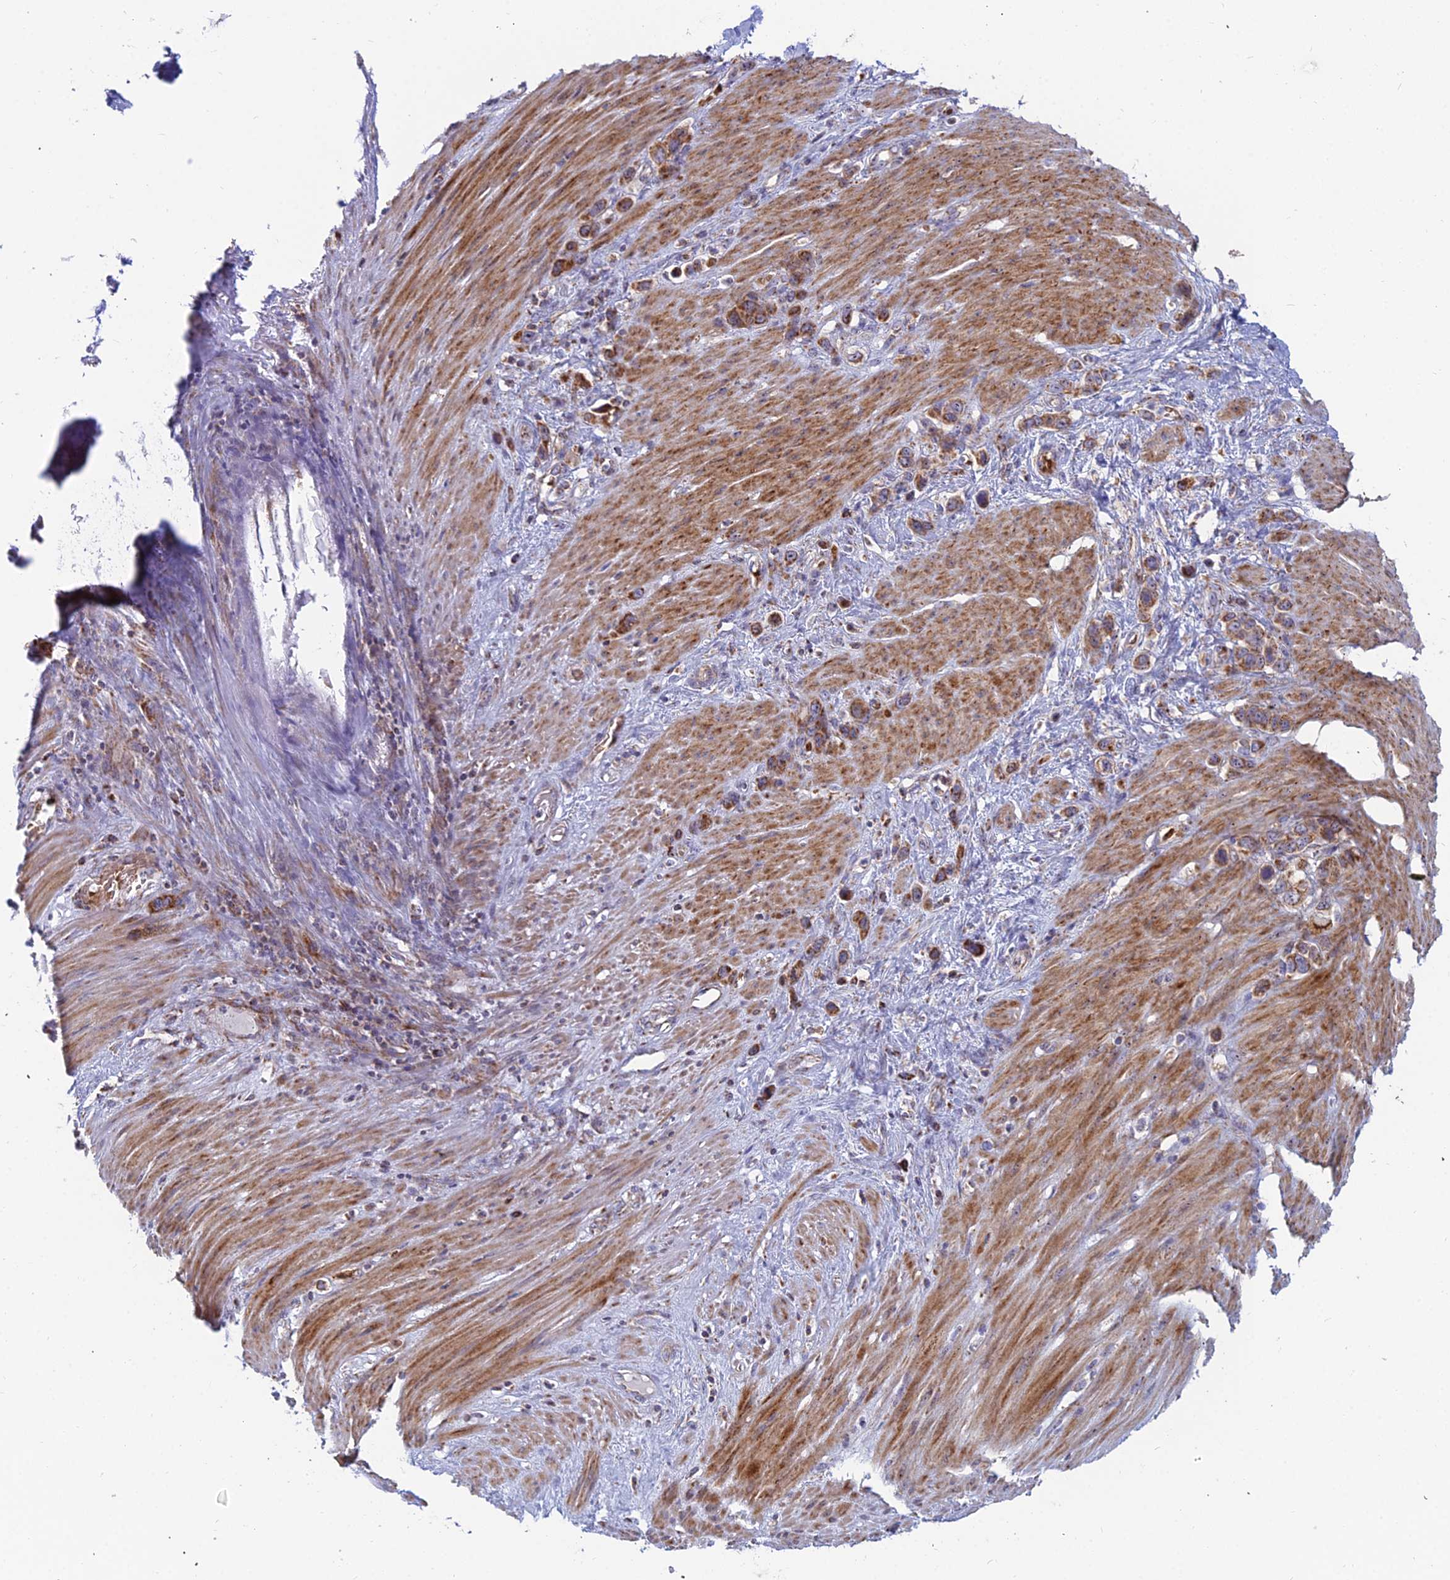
{"staining": {"intensity": "moderate", "quantity": ">75%", "location": "cytoplasmic/membranous"}, "tissue": "stomach cancer", "cell_type": "Tumor cells", "image_type": "cancer", "snomed": [{"axis": "morphology", "description": "Adenocarcinoma, NOS"}, {"axis": "morphology", "description": "Adenocarcinoma, High grade"}, {"axis": "topography", "description": "Stomach, upper"}, {"axis": "topography", "description": "Stomach, lower"}], "caption": "Approximately >75% of tumor cells in human stomach cancer (adenocarcinoma (high-grade)) exhibit moderate cytoplasmic/membranous protein expression as visualized by brown immunohistochemical staining.", "gene": "SLC35F4", "patient": {"sex": "female", "age": 65}}